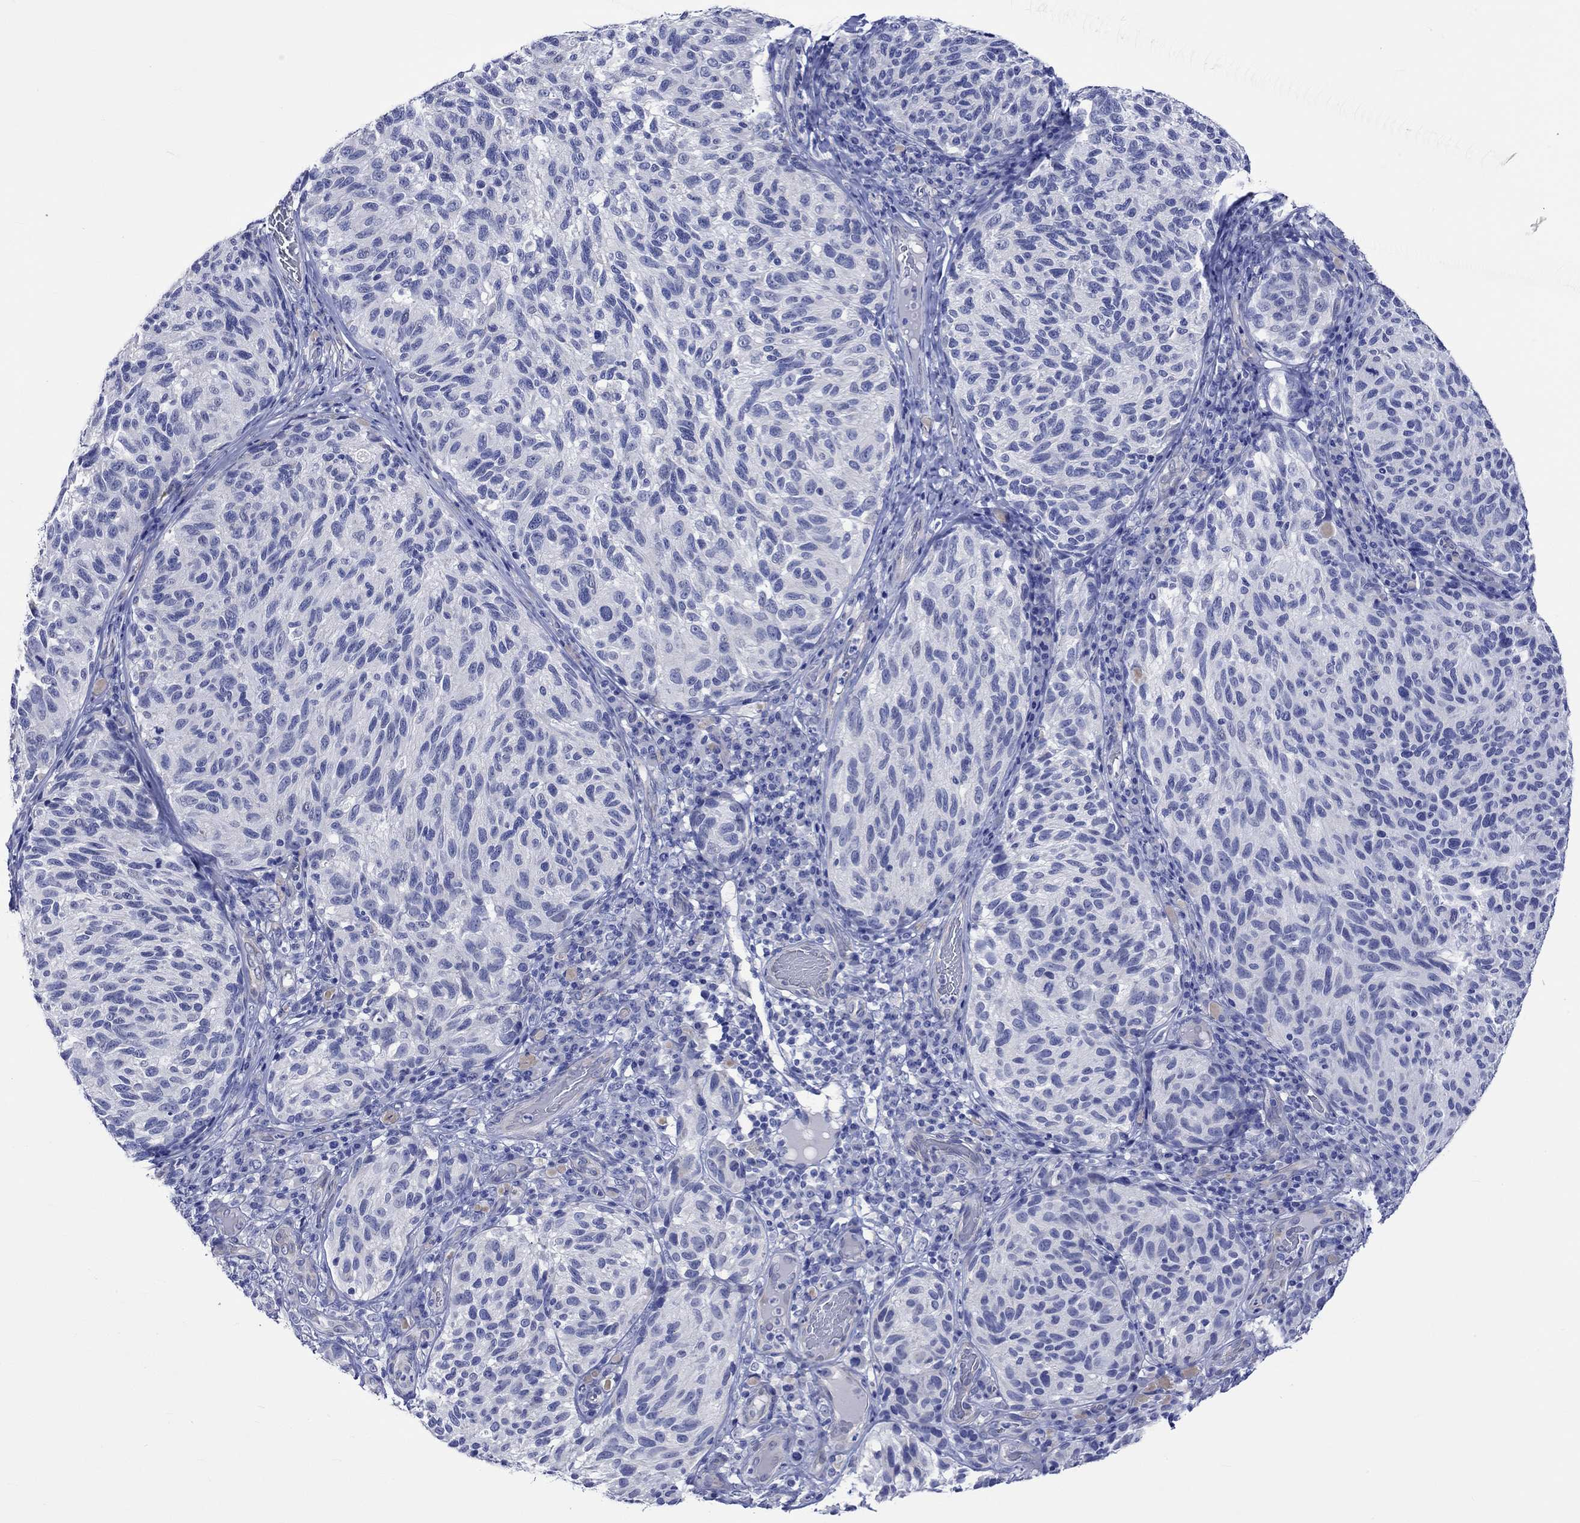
{"staining": {"intensity": "negative", "quantity": "none", "location": "none"}, "tissue": "melanoma", "cell_type": "Tumor cells", "image_type": "cancer", "snomed": [{"axis": "morphology", "description": "Malignant melanoma, NOS"}, {"axis": "topography", "description": "Skin"}], "caption": "This is an IHC micrograph of human malignant melanoma. There is no positivity in tumor cells.", "gene": "HARBI1", "patient": {"sex": "female", "age": 73}}